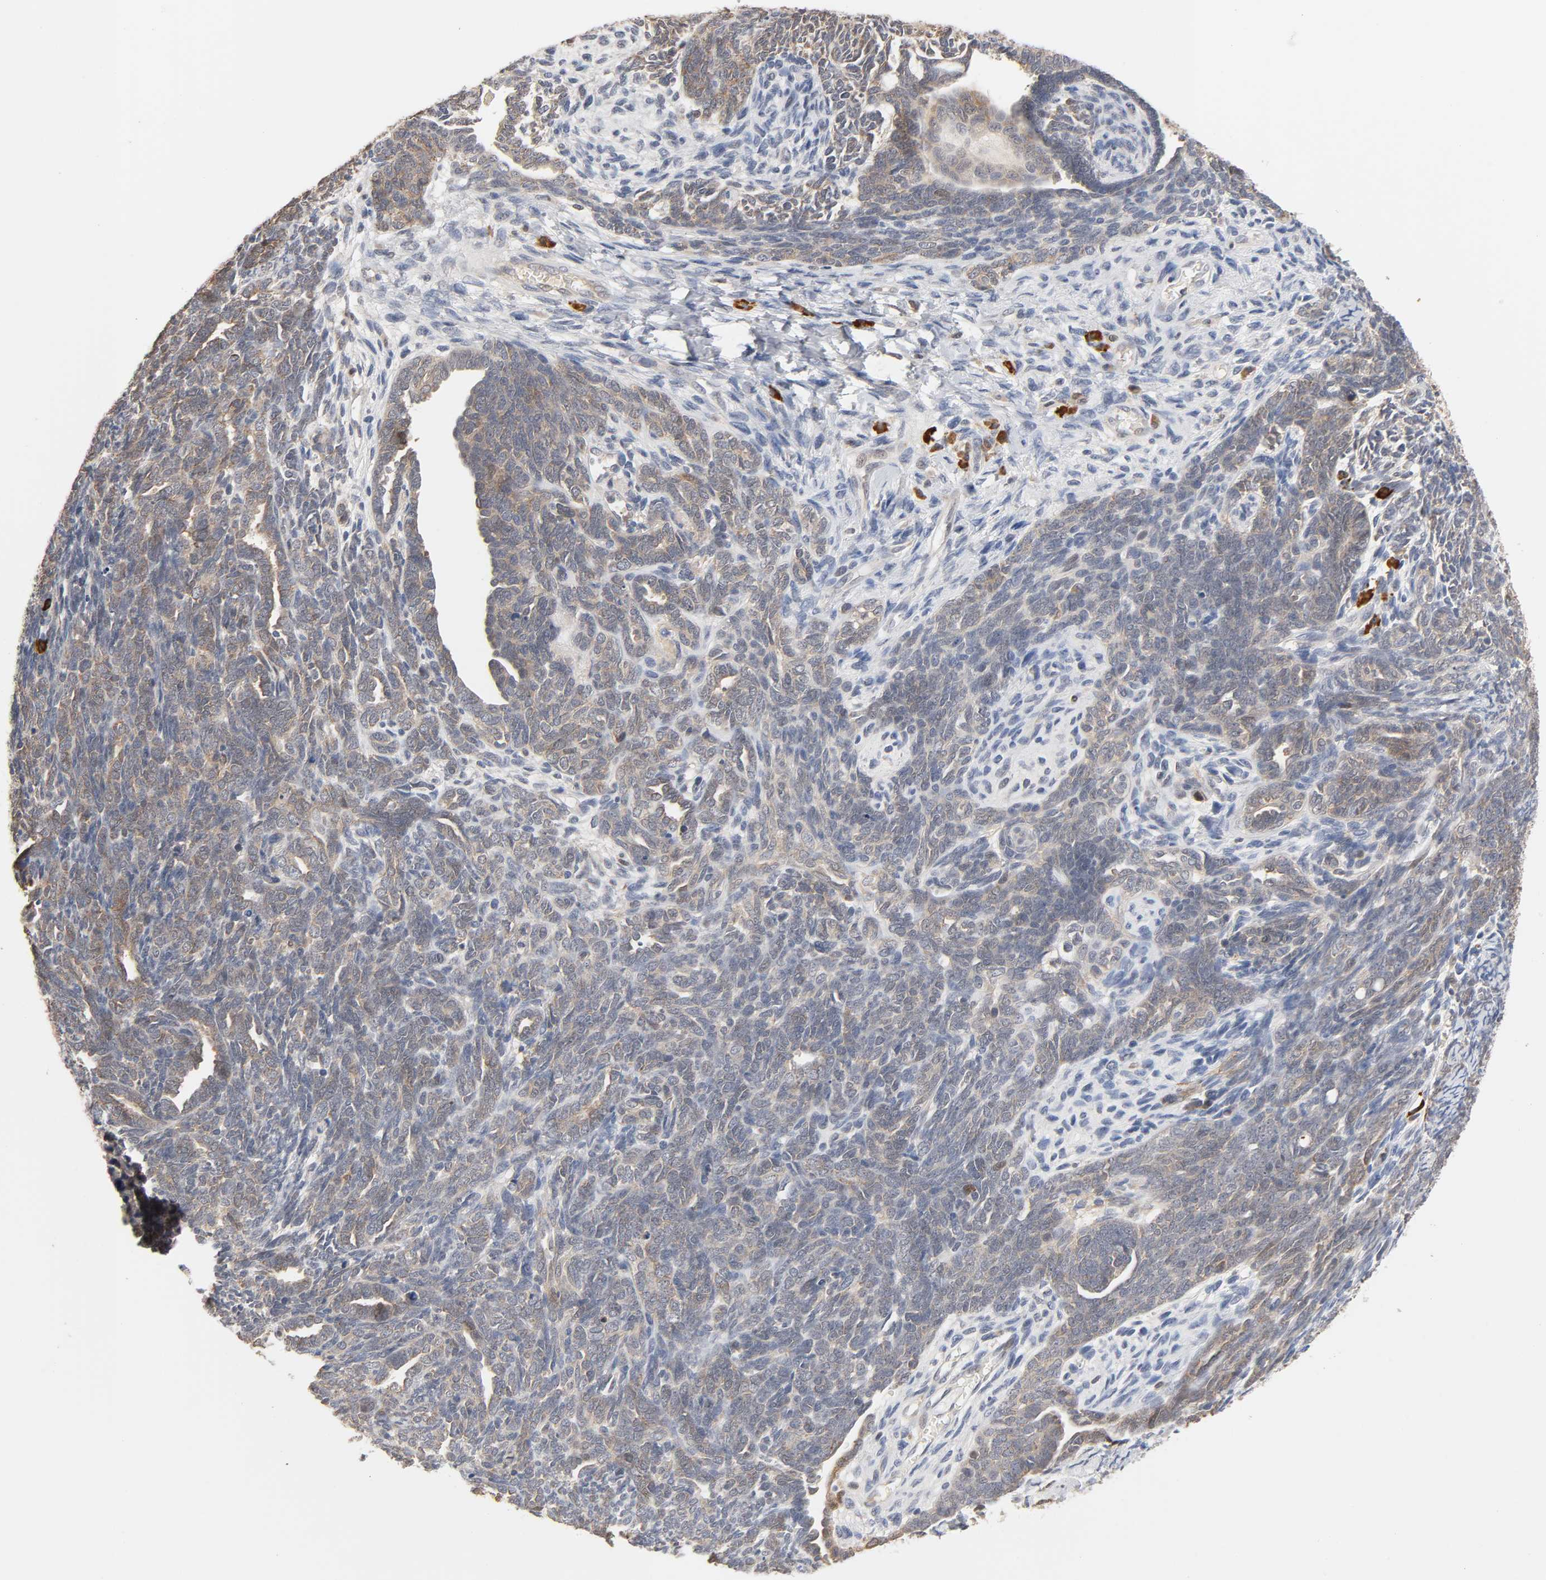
{"staining": {"intensity": "moderate", "quantity": "25%-75%", "location": "cytoplasmic/membranous"}, "tissue": "endometrial cancer", "cell_type": "Tumor cells", "image_type": "cancer", "snomed": [{"axis": "morphology", "description": "Neoplasm, malignant, NOS"}, {"axis": "topography", "description": "Endometrium"}], "caption": "There is medium levels of moderate cytoplasmic/membranous staining in tumor cells of endometrial malignant neoplasm, as demonstrated by immunohistochemical staining (brown color).", "gene": "GSTZ1", "patient": {"sex": "female", "age": 74}}